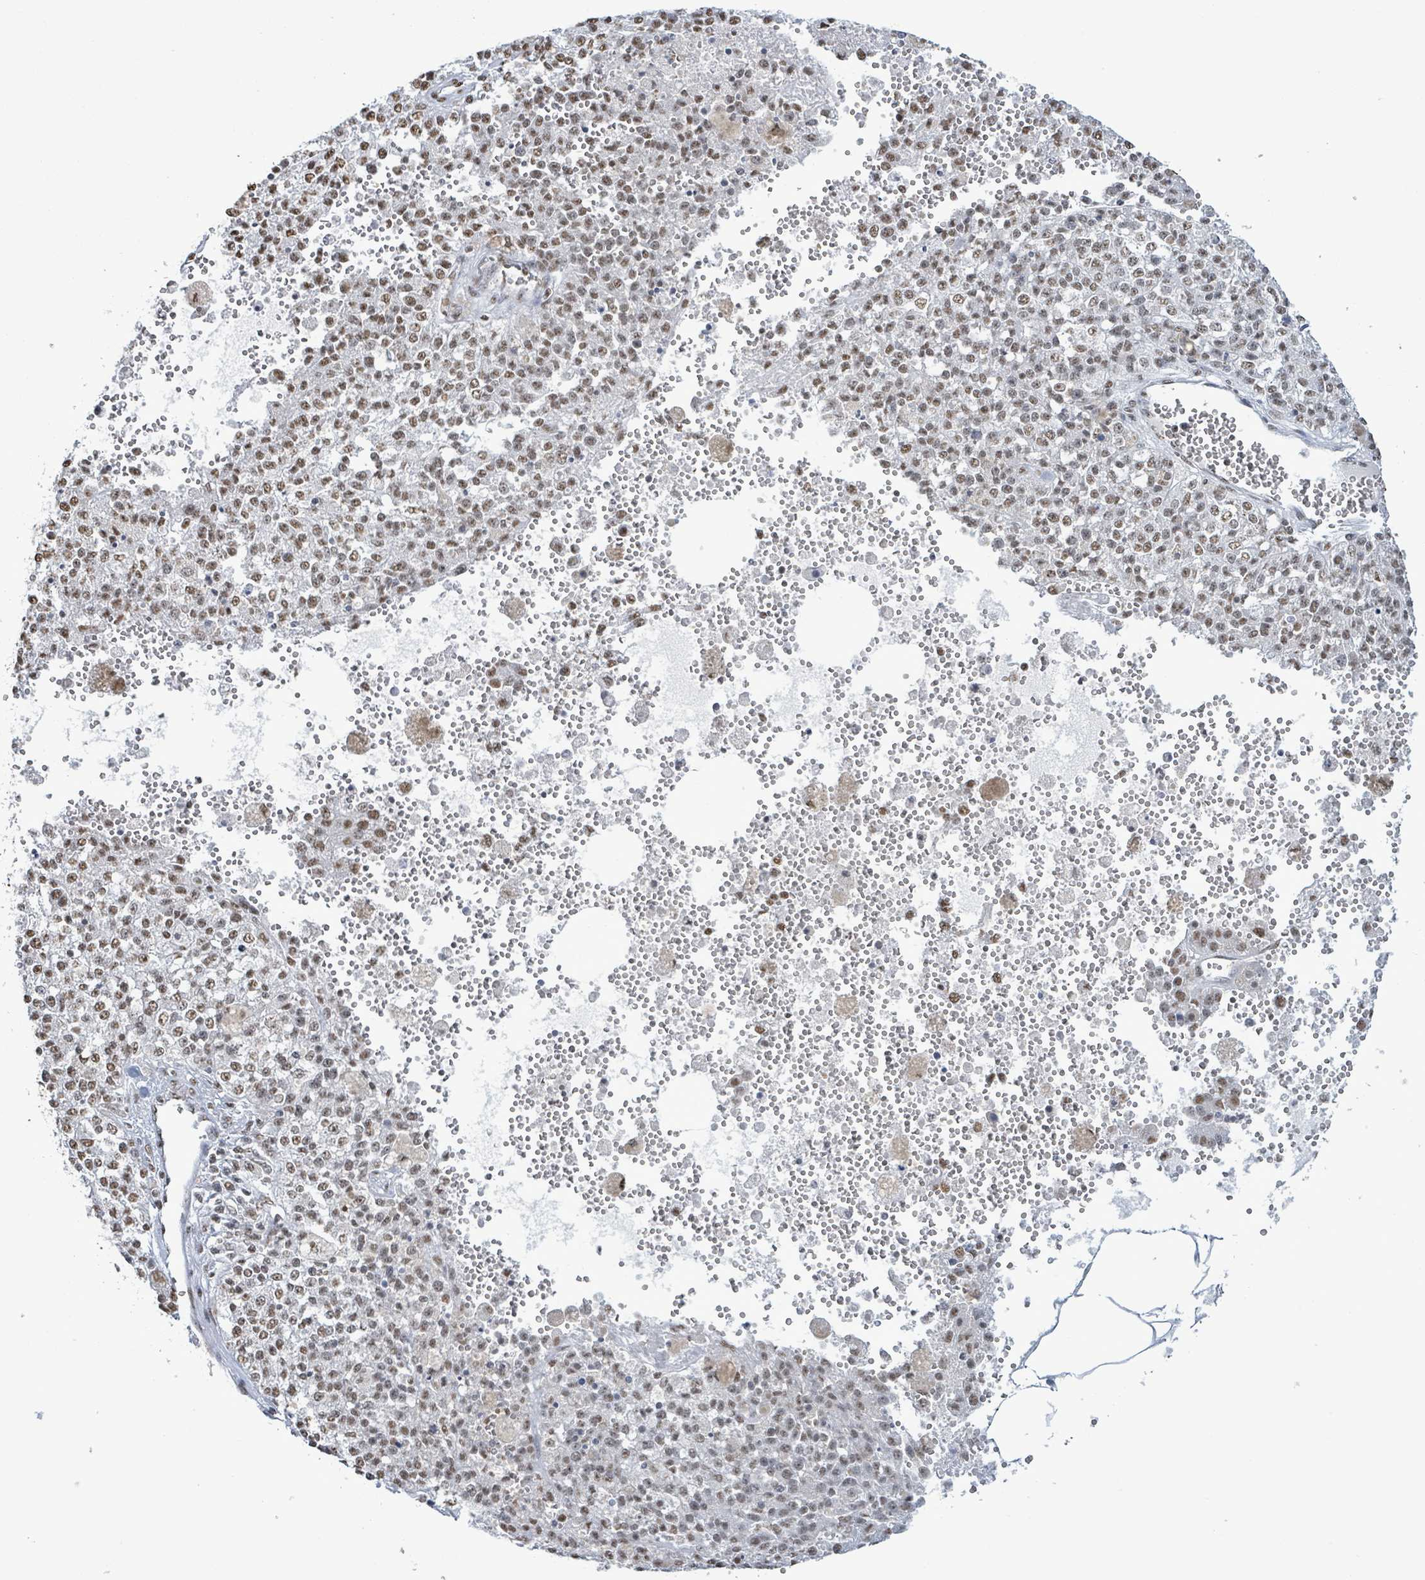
{"staining": {"intensity": "weak", "quantity": ">75%", "location": "nuclear"}, "tissue": "melanoma", "cell_type": "Tumor cells", "image_type": "cancer", "snomed": [{"axis": "morphology", "description": "Malignant melanoma, NOS"}, {"axis": "topography", "description": "Skin"}], "caption": "Immunohistochemistry (DAB) staining of human melanoma displays weak nuclear protein staining in approximately >75% of tumor cells. Nuclei are stained in blue.", "gene": "SAMD14", "patient": {"sex": "female", "age": 64}}